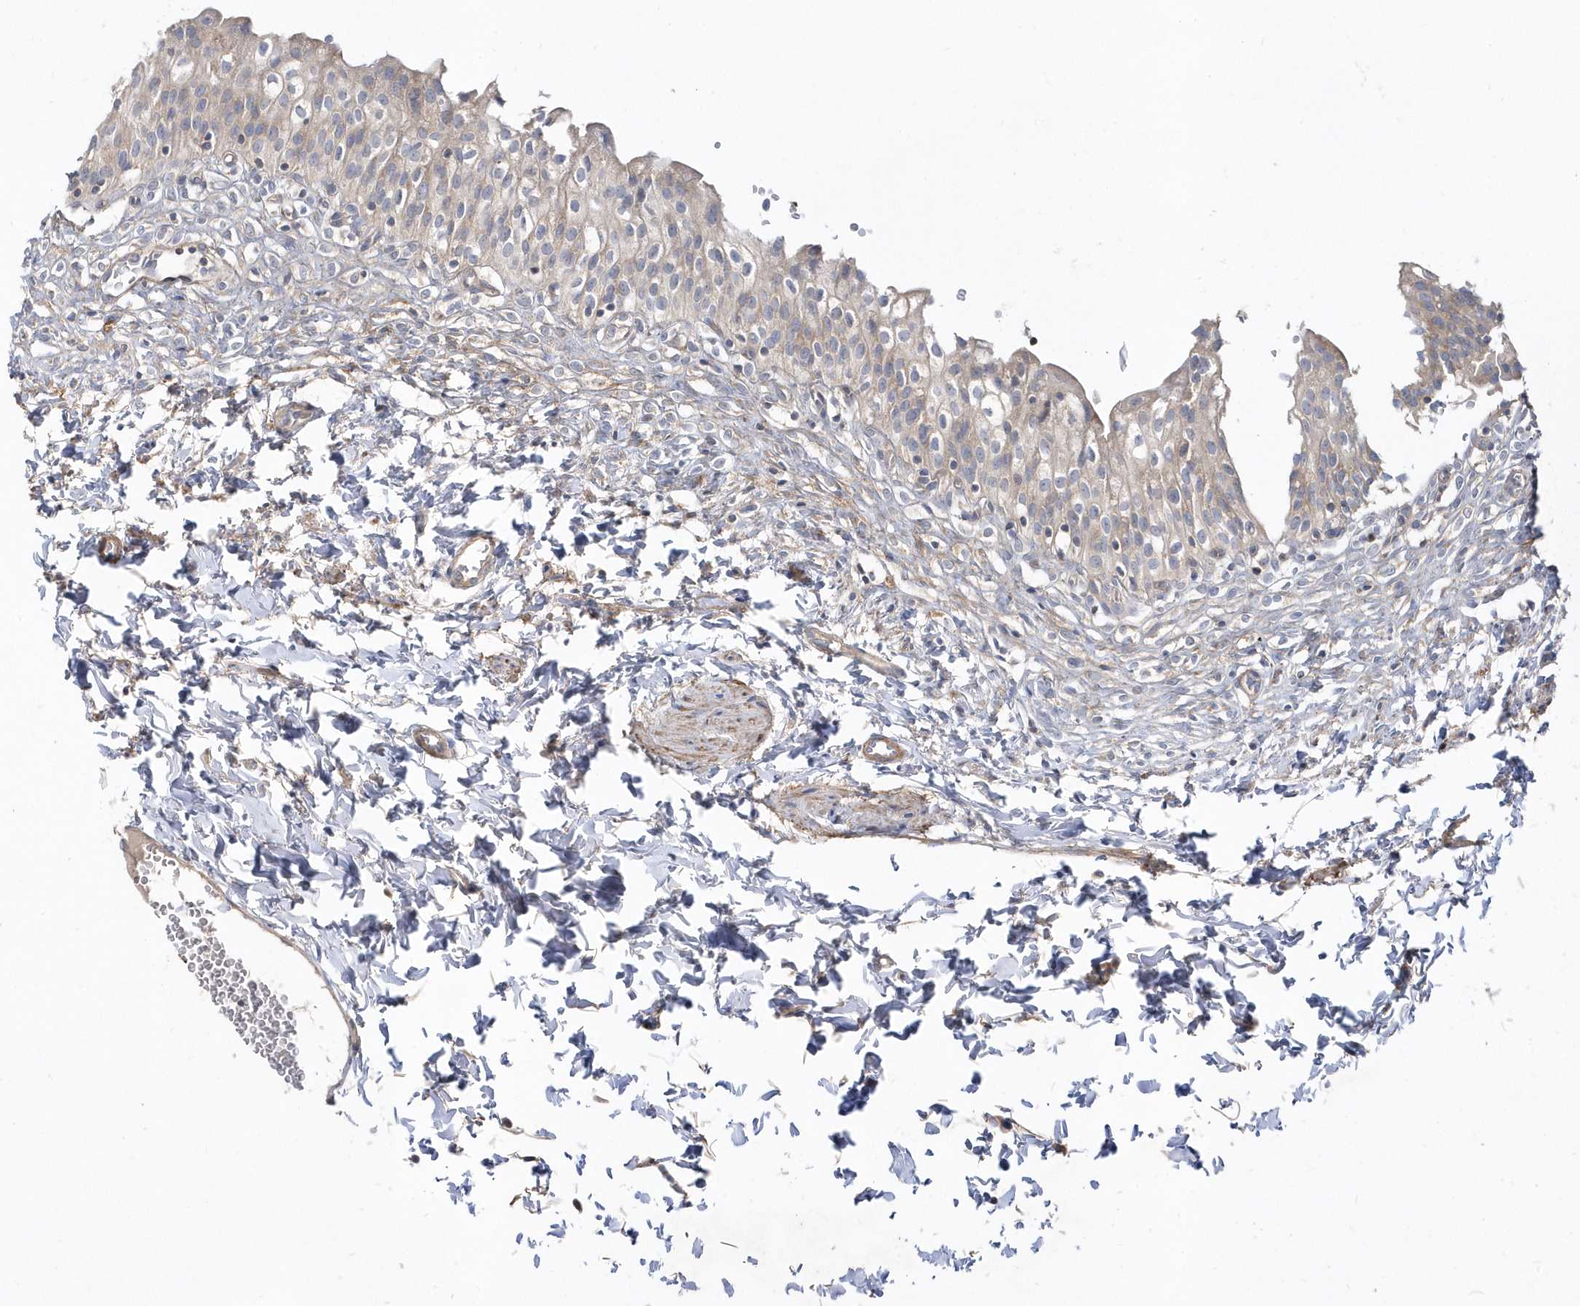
{"staining": {"intensity": "weak", "quantity": "25%-75%", "location": "cytoplasmic/membranous"}, "tissue": "urinary bladder", "cell_type": "Urothelial cells", "image_type": "normal", "snomed": [{"axis": "morphology", "description": "Normal tissue, NOS"}, {"axis": "topography", "description": "Urinary bladder"}], "caption": "The immunohistochemical stain labels weak cytoplasmic/membranous expression in urothelial cells of normal urinary bladder. The staining is performed using DAB (3,3'-diaminobenzidine) brown chromogen to label protein expression. The nuclei are counter-stained blue using hematoxylin.", "gene": "LEXM", "patient": {"sex": "male", "age": 55}}